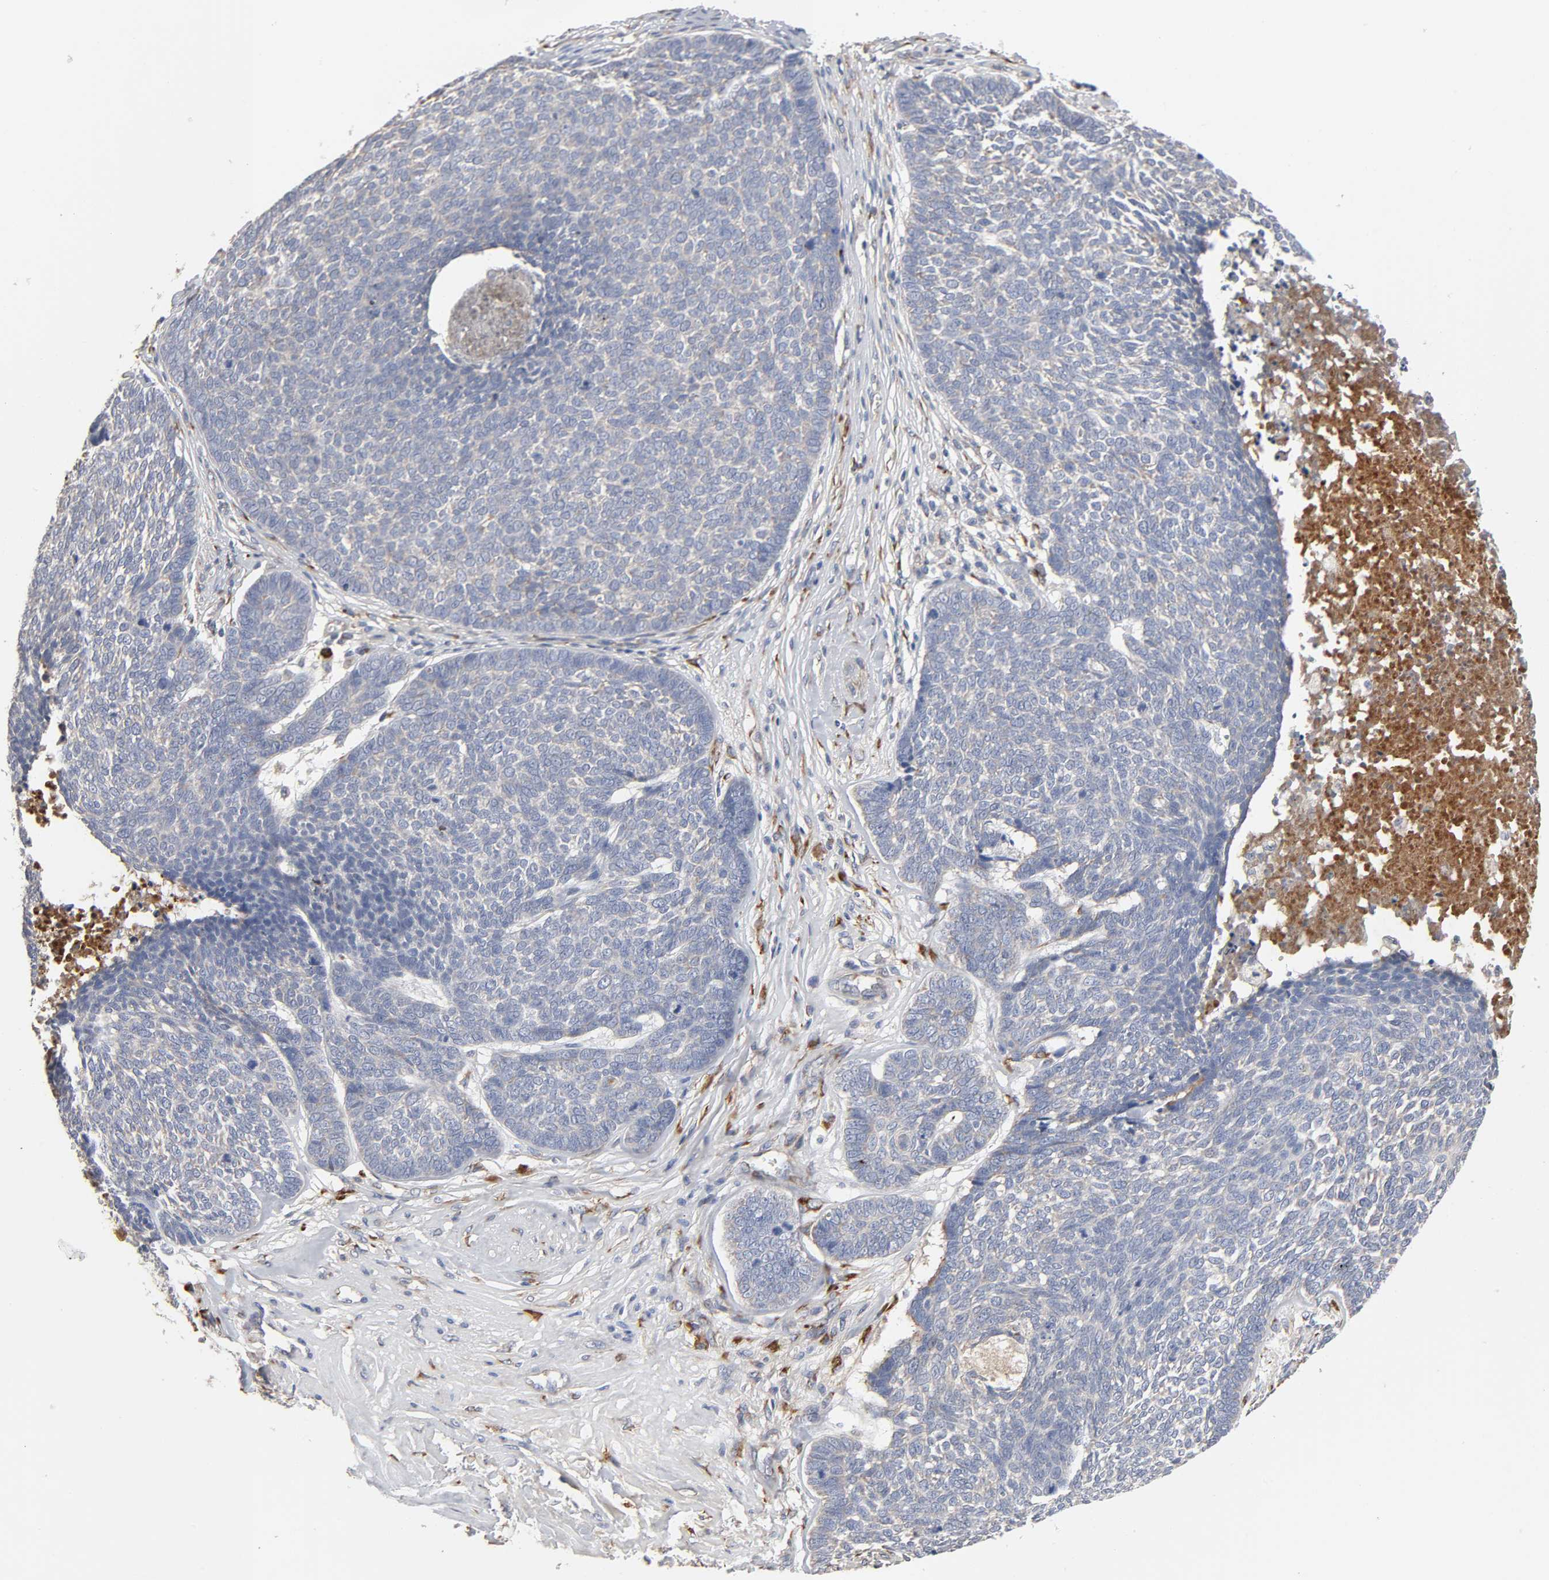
{"staining": {"intensity": "negative", "quantity": "none", "location": "none"}, "tissue": "skin cancer", "cell_type": "Tumor cells", "image_type": "cancer", "snomed": [{"axis": "morphology", "description": "Basal cell carcinoma"}, {"axis": "topography", "description": "Skin"}], "caption": "Tumor cells show no significant staining in skin basal cell carcinoma.", "gene": "HDLBP", "patient": {"sex": "male", "age": 84}}